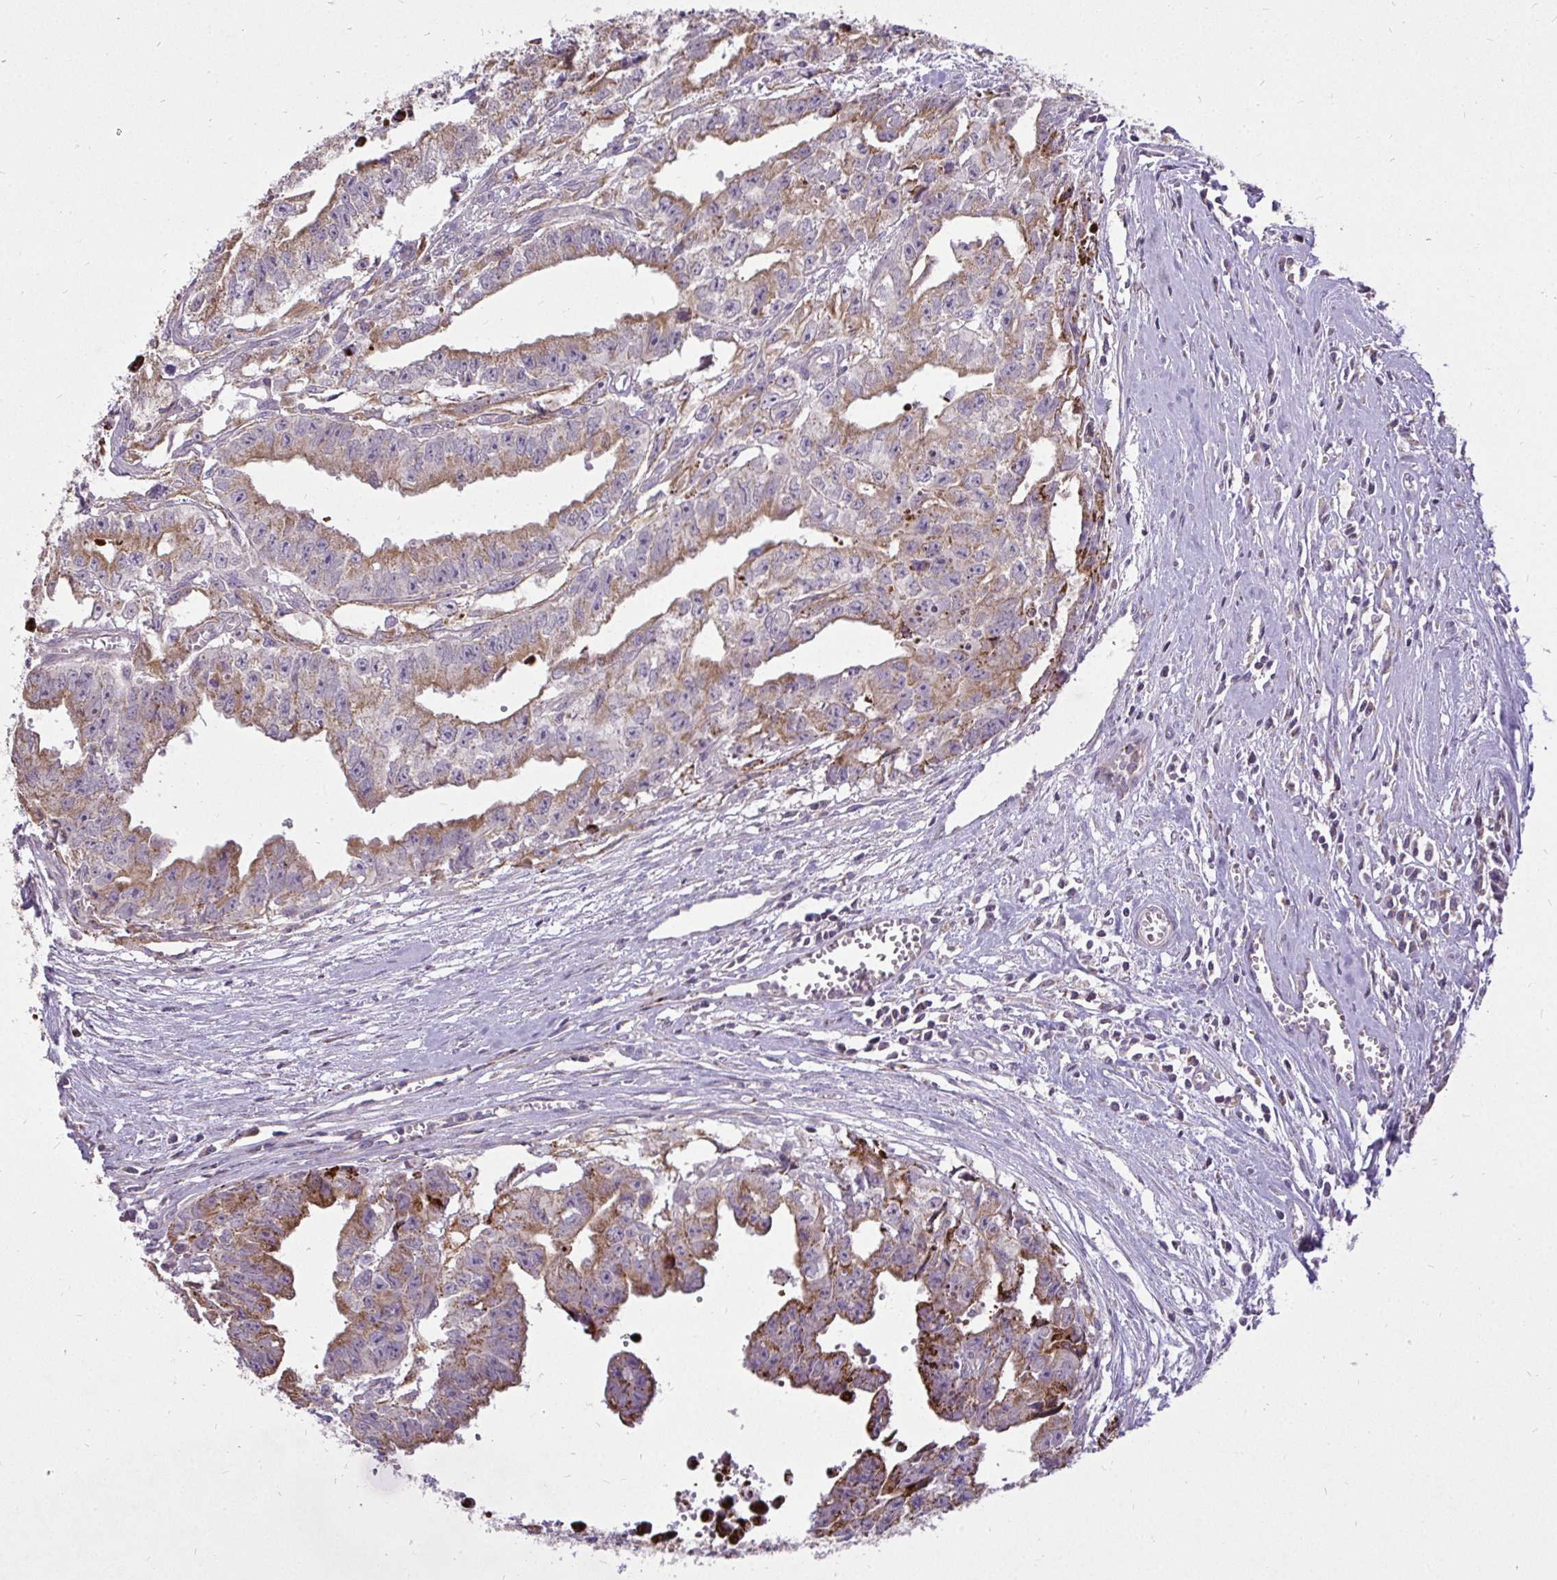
{"staining": {"intensity": "moderate", "quantity": ">75%", "location": "cytoplasmic/membranous"}, "tissue": "testis cancer", "cell_type": "Tumor cells", "image_type": "cancer", "snomed": [{"axis": "morphology", "description": "Carcinoma, Embryonal, NOS"}, {"axis": "morphology", "description": "Teratoma, malignant, NOS"}, {"axis": "topography", "description": "Testis"}], "caption": "Protein staining shows moderate cytoplasmic/membranous positivity in approximately >75% of tumor cells in embryonal carcinoma (testis).", "gene": "STRIP1", "patient": {"sex": "male", "age": 24}}